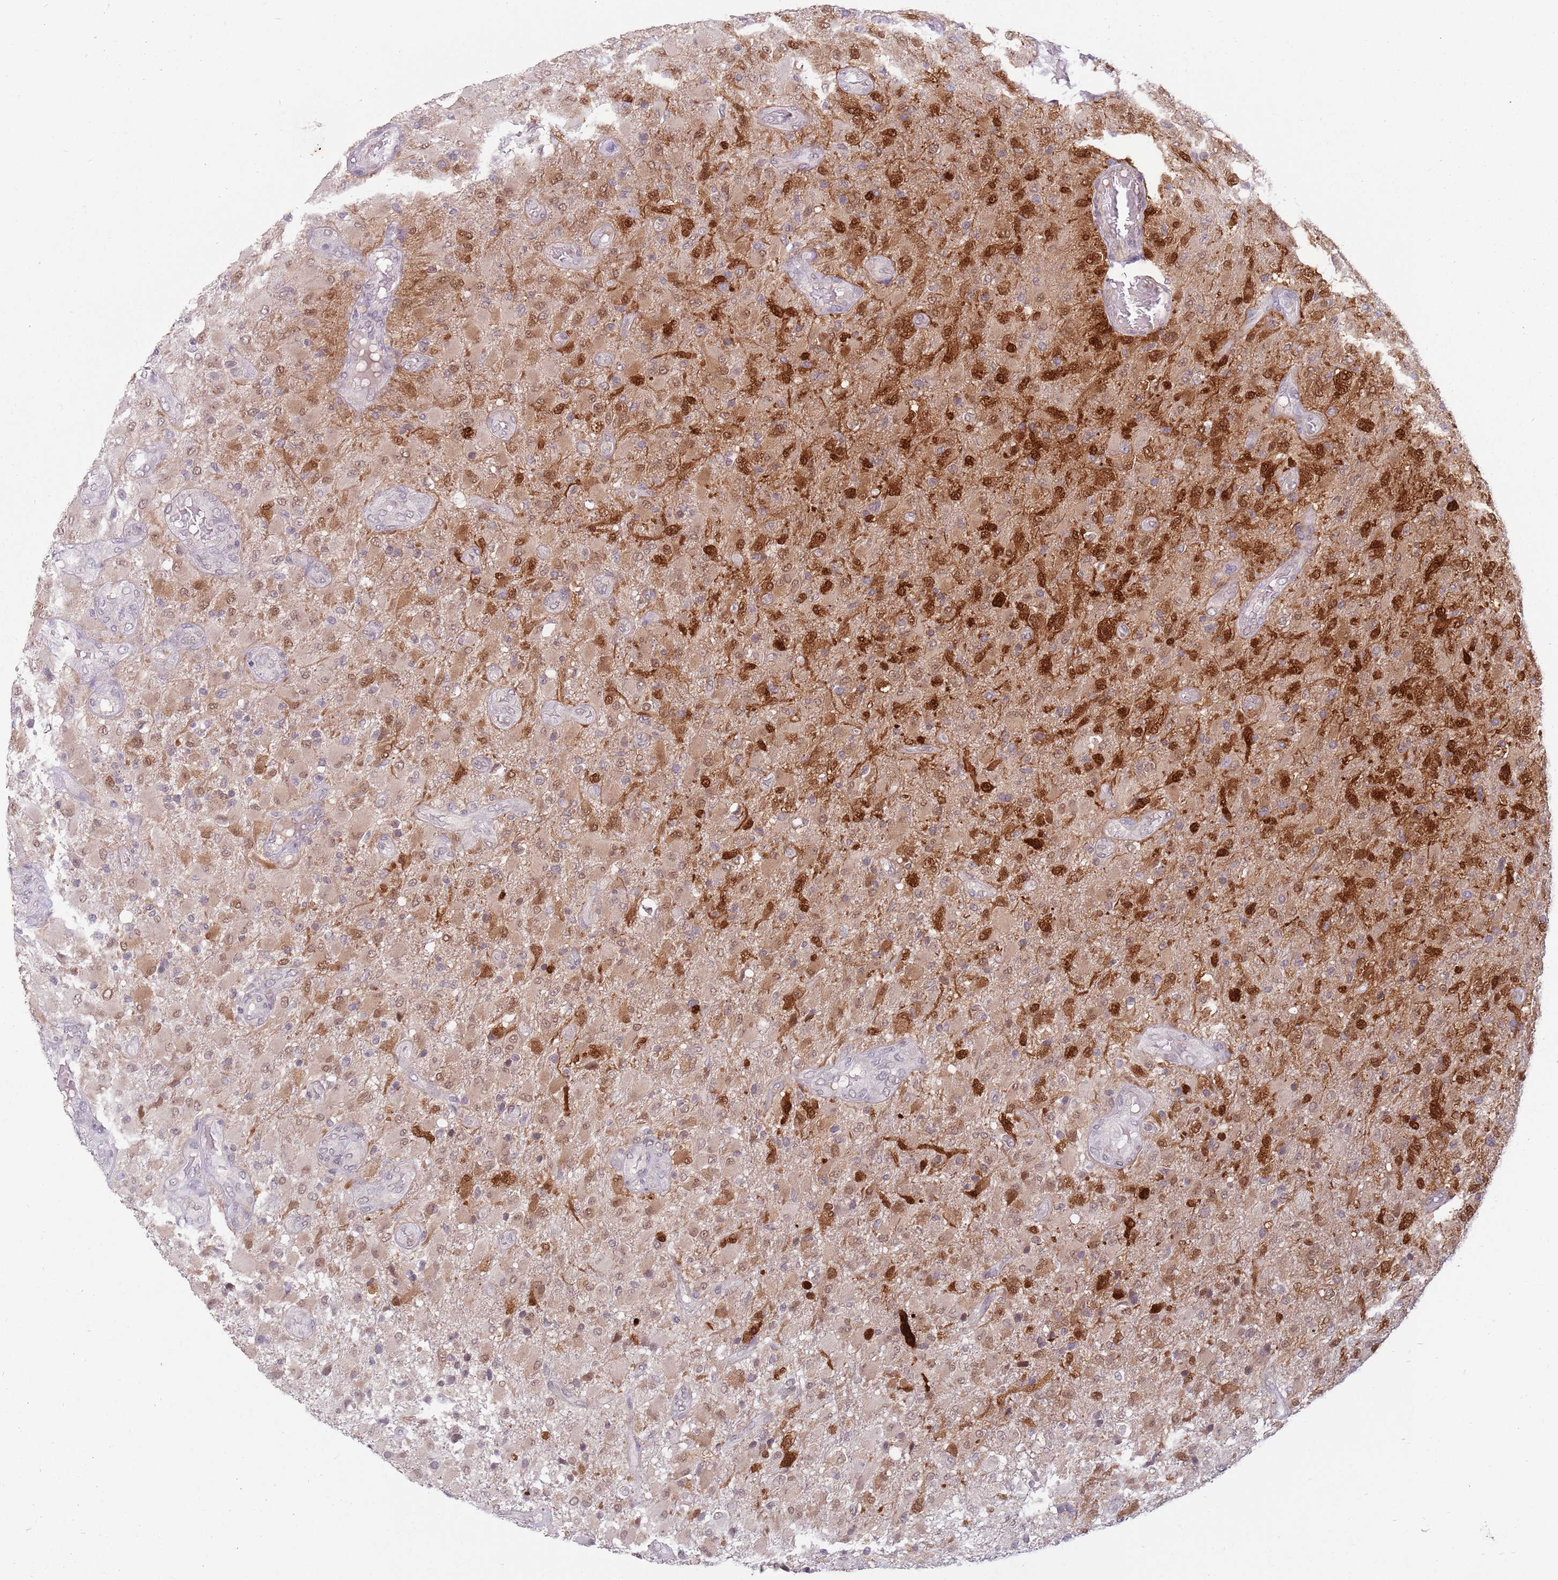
{"staining": {"intensity": "strong", "quantity": "25%-75%", "location": "cytoplasmic/membranous,nuclear"}, "tissue": "glioma", "cell_type": "Tumor cells", "image_type": "cancer", "snomed": [{"axis": "morphology", "description": "Glioma, malignant, Low grade"}, {"axis": "topography", "description": "Brain"}], "caption": "DAB immunohistochemical staining of malignant glioma (low-grade) displays strong cytoplasmic/membranous and nuclear protein expression in approximately 25%-75% of tumor cells.", "gene": "ZNF574", "patient": {"sex": "male", "age": 65}}